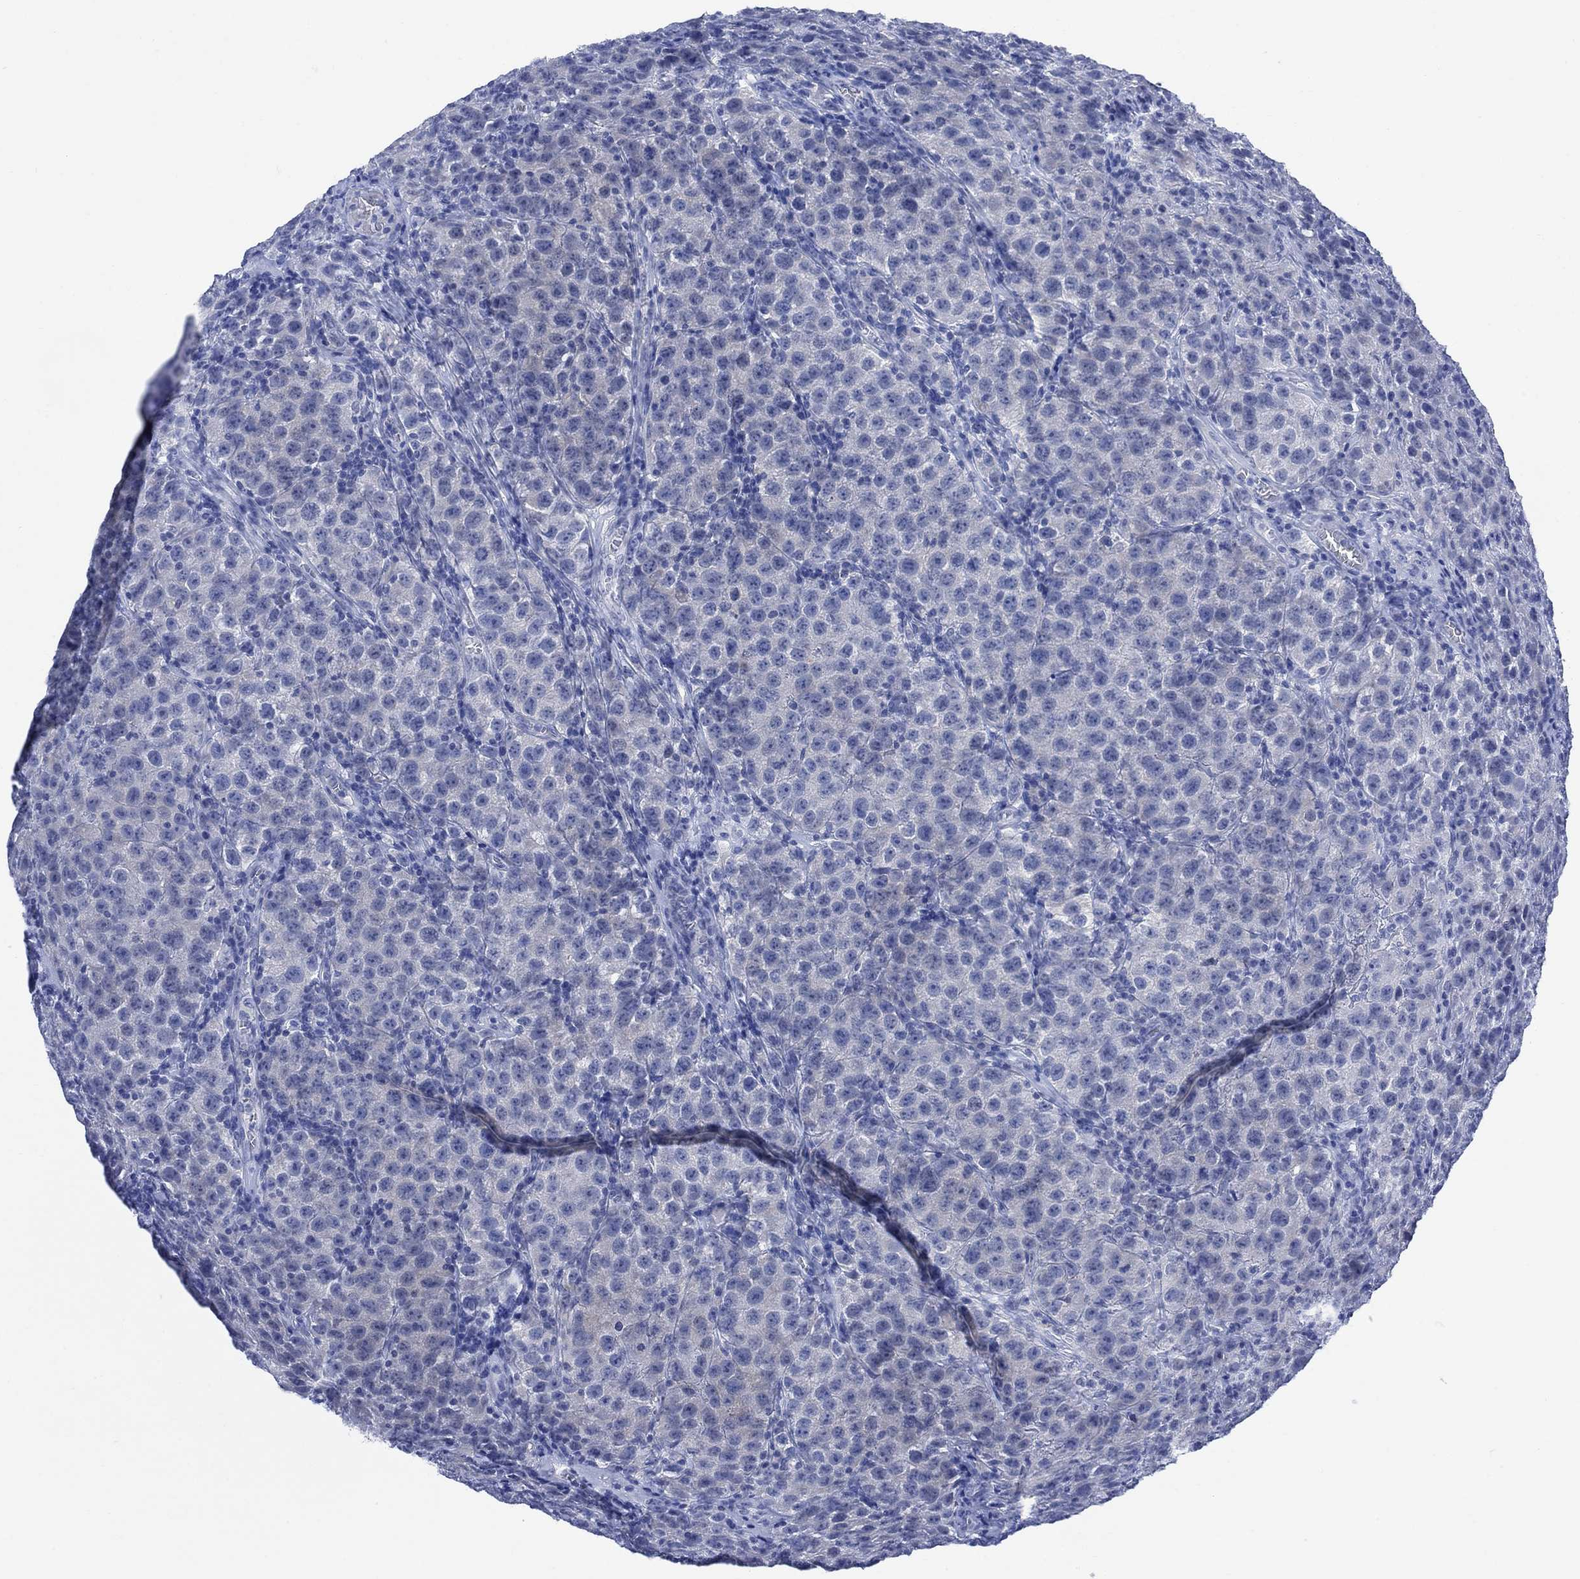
{"staining": {"intensity": "negative", "quantity": "none", "location": "none"}, "tissue": "testis cancer", "cell_type": "Tumor cells", "image_type": "cancer", "snomed": [{"axis": "morphology", "description": "Seminoma, NOS"}, {"axis": "topography", "description": "Testis"}], "caption": "Testis cancer was stained to show a protein in brown. There is no significant staining in tumor cells. (DAB (3,3'-diaminobenzidine) IHC, high magnification).", "gene": "FBP2", "patient": {"sex": "male", "age": 52}}